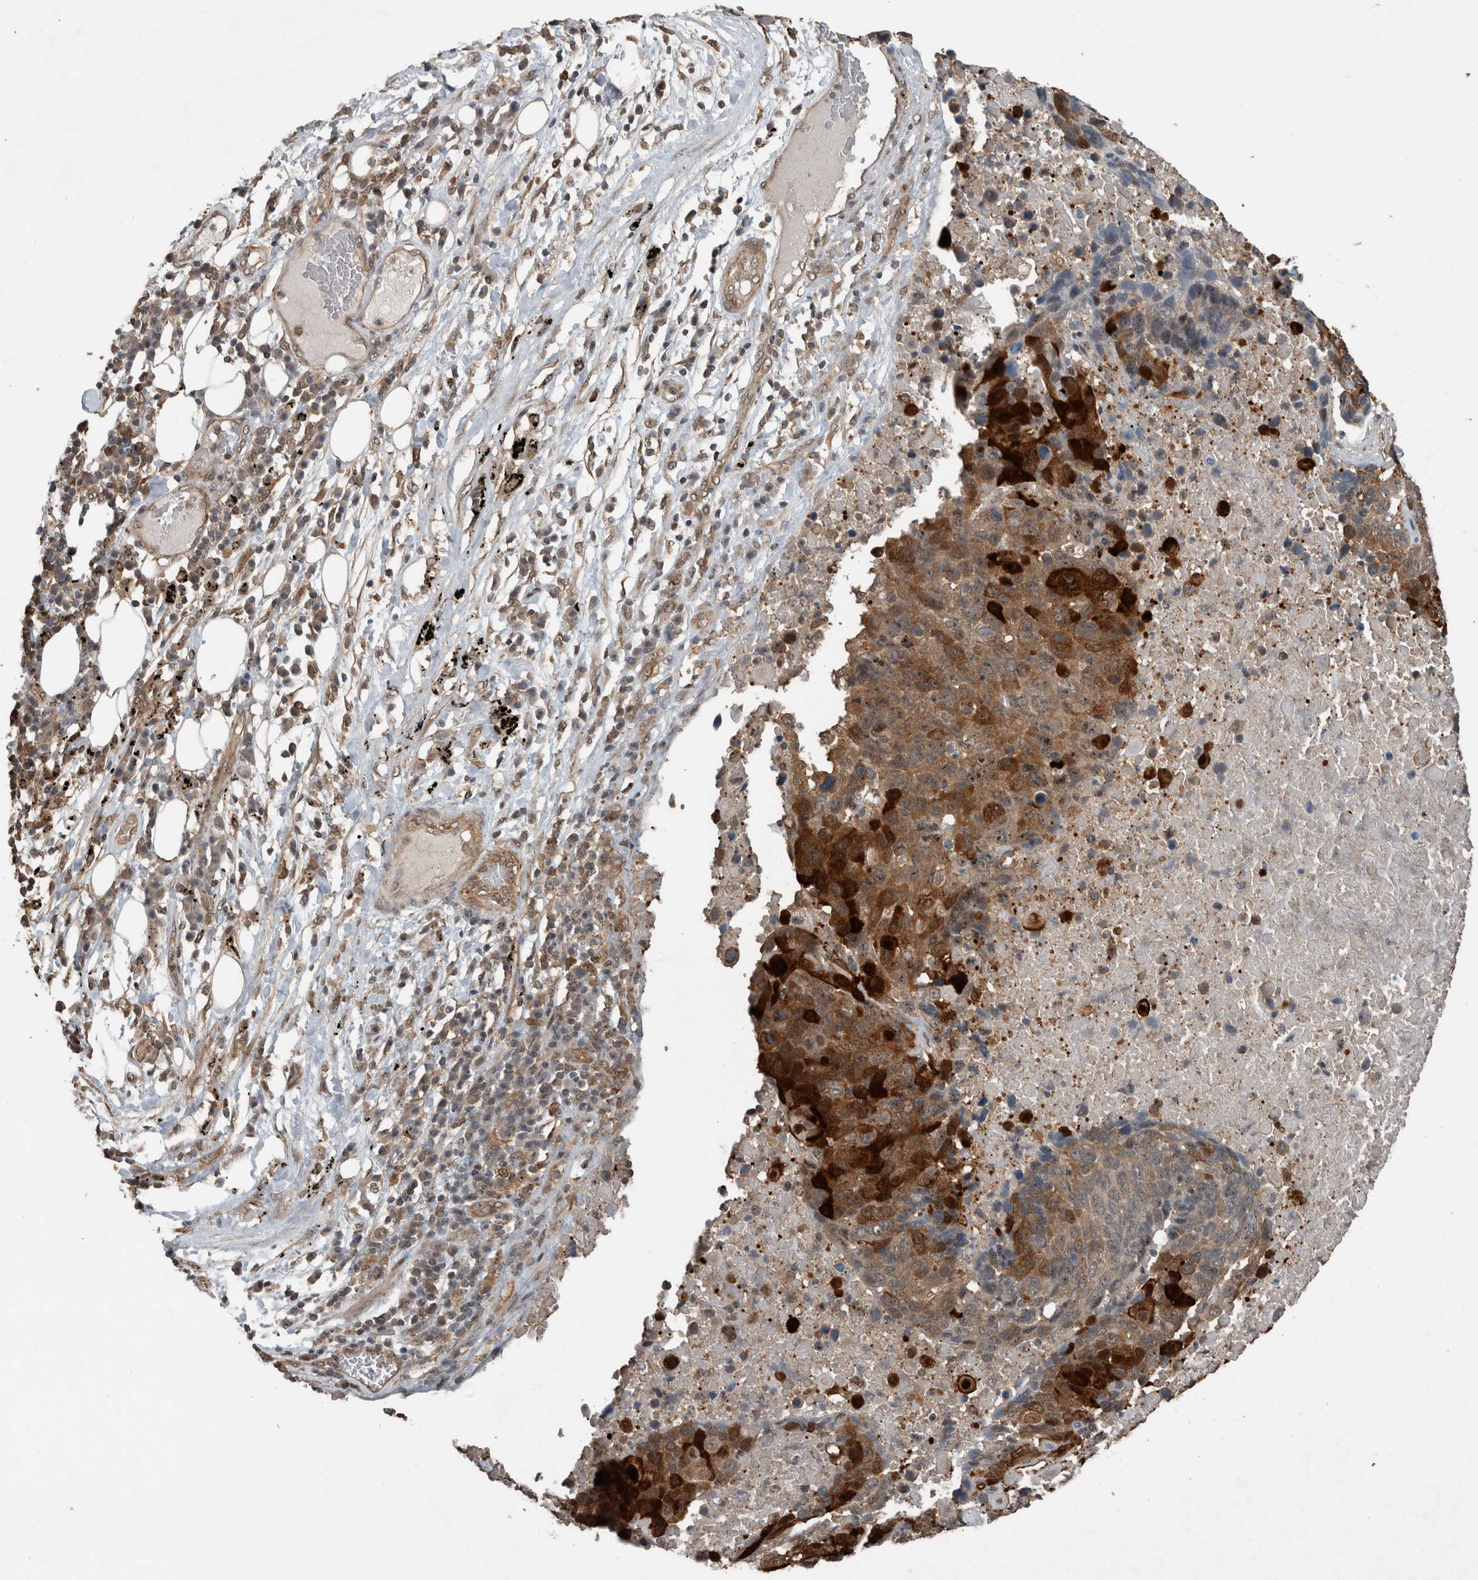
{"staining": {"intensity": "strong", "quantity": ">75%", "location": "cytoplasmic/membranous,nuclear"}, "tissue": "lung cancer", "cell_type": "Tumor cells", "image_type": "cancer", "snomed": [{"axis": "morphology", "description": "Squamous cell carcinoma, NOS"}, {"axis": "topography", "description": "Lung"}], "caption": "This image exhibits IHC staining of squamous cell carcinoma (lung), with high strong cytoplasmic/membranous and nuclear positivity in approximately >75% of tumor cells.", "gene": "MYO1E", "patient": {"sex": "male", "age": 66}}